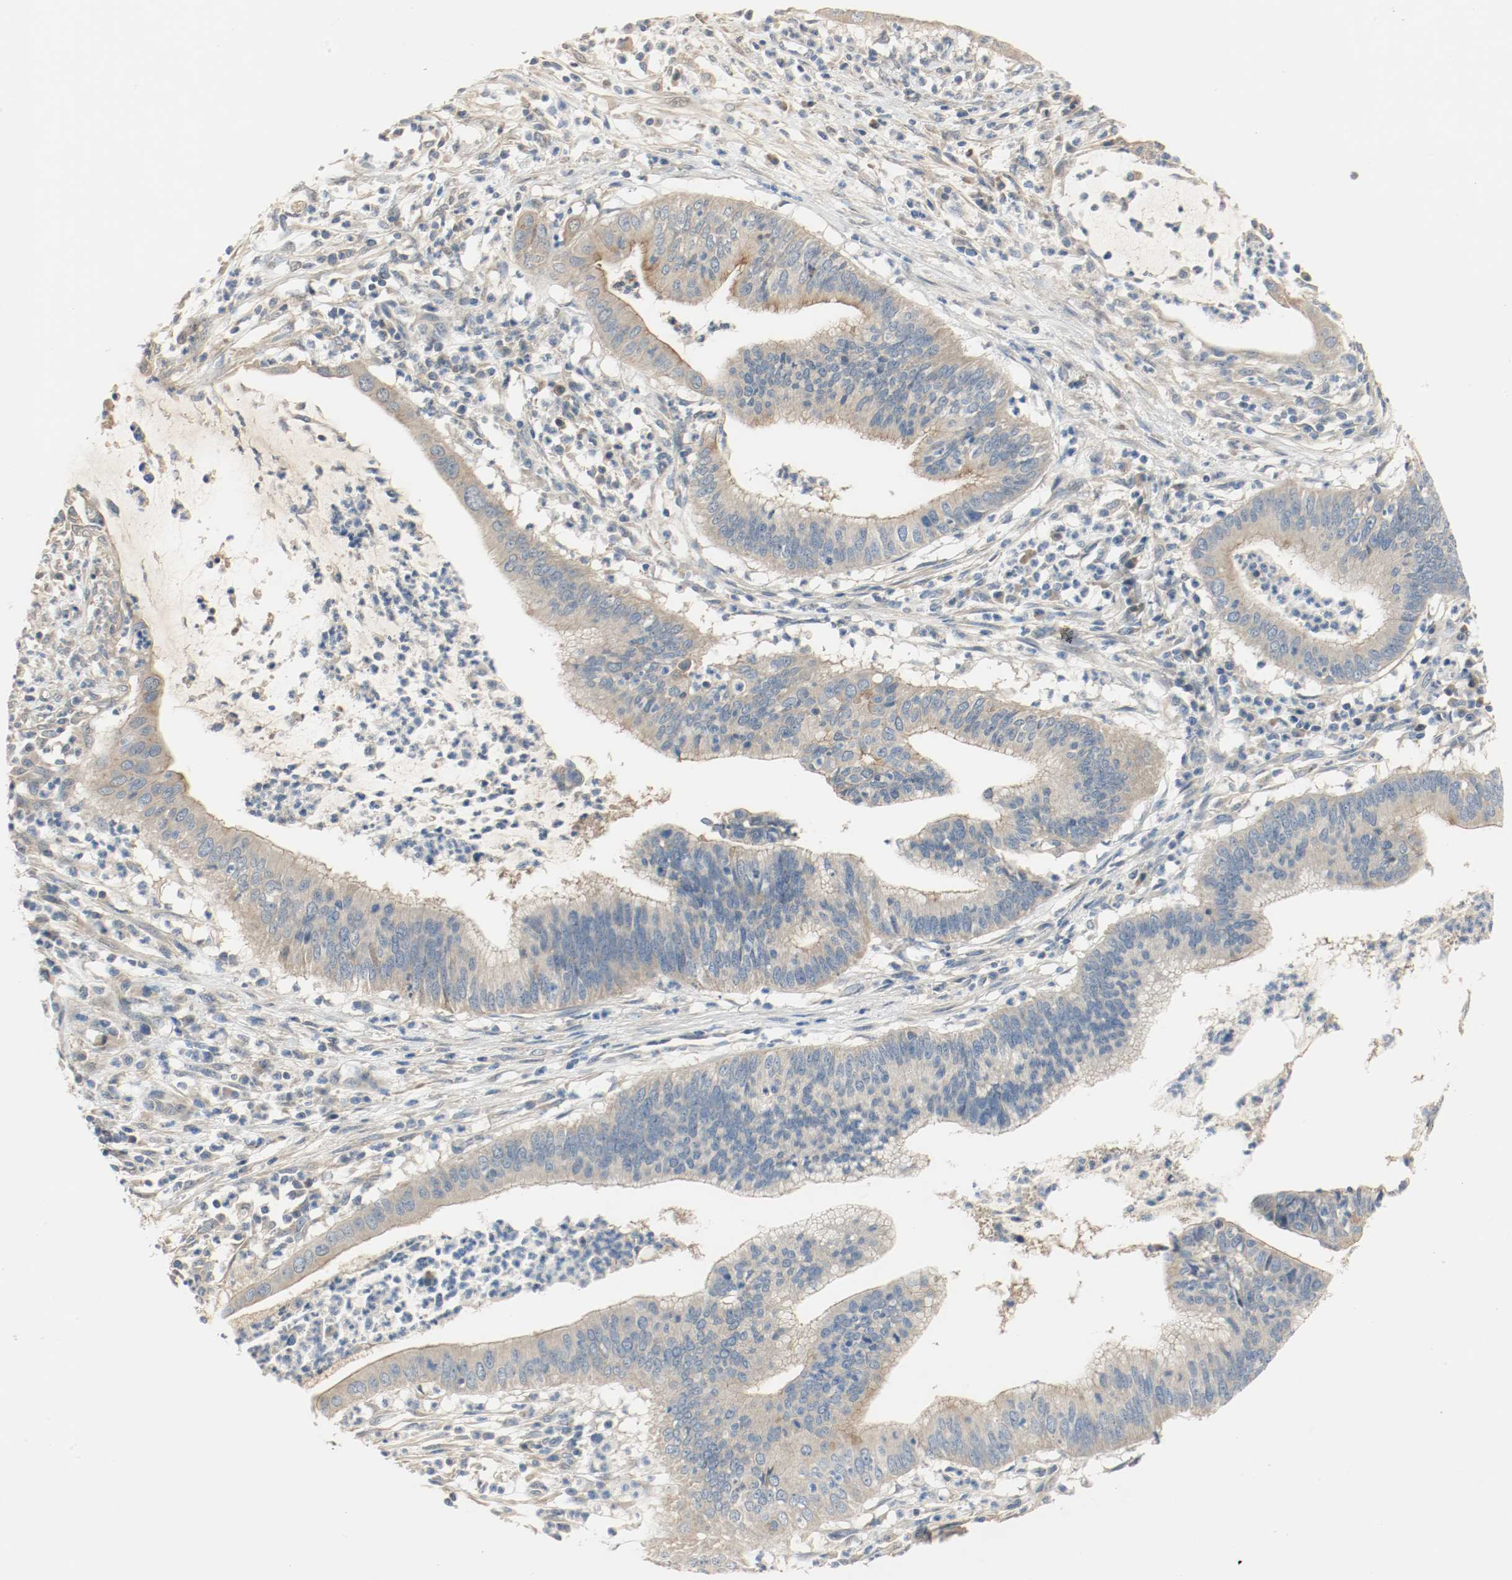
{"staining": {"intensity": "weak", "quantity": ">75%", "location": "cytoplasmic/membranous"}, "tissue": "cervical cancer", "cell_type": "Tumor cells", "image_type": "cancer", "snomed": [{"axis": "morphology", "description": "Adenocarcinoma, NOS"}, {"axis": "topography", "description": "Cervix"}], "caption": "Protein staining exhibits weak cytoplasmic/membranous staining in approximately >75% of tumor cells in cervical cancer (adenocarcinoma).", "gene": "MELTF", "patient": {"sex": "female", "age": 36}}